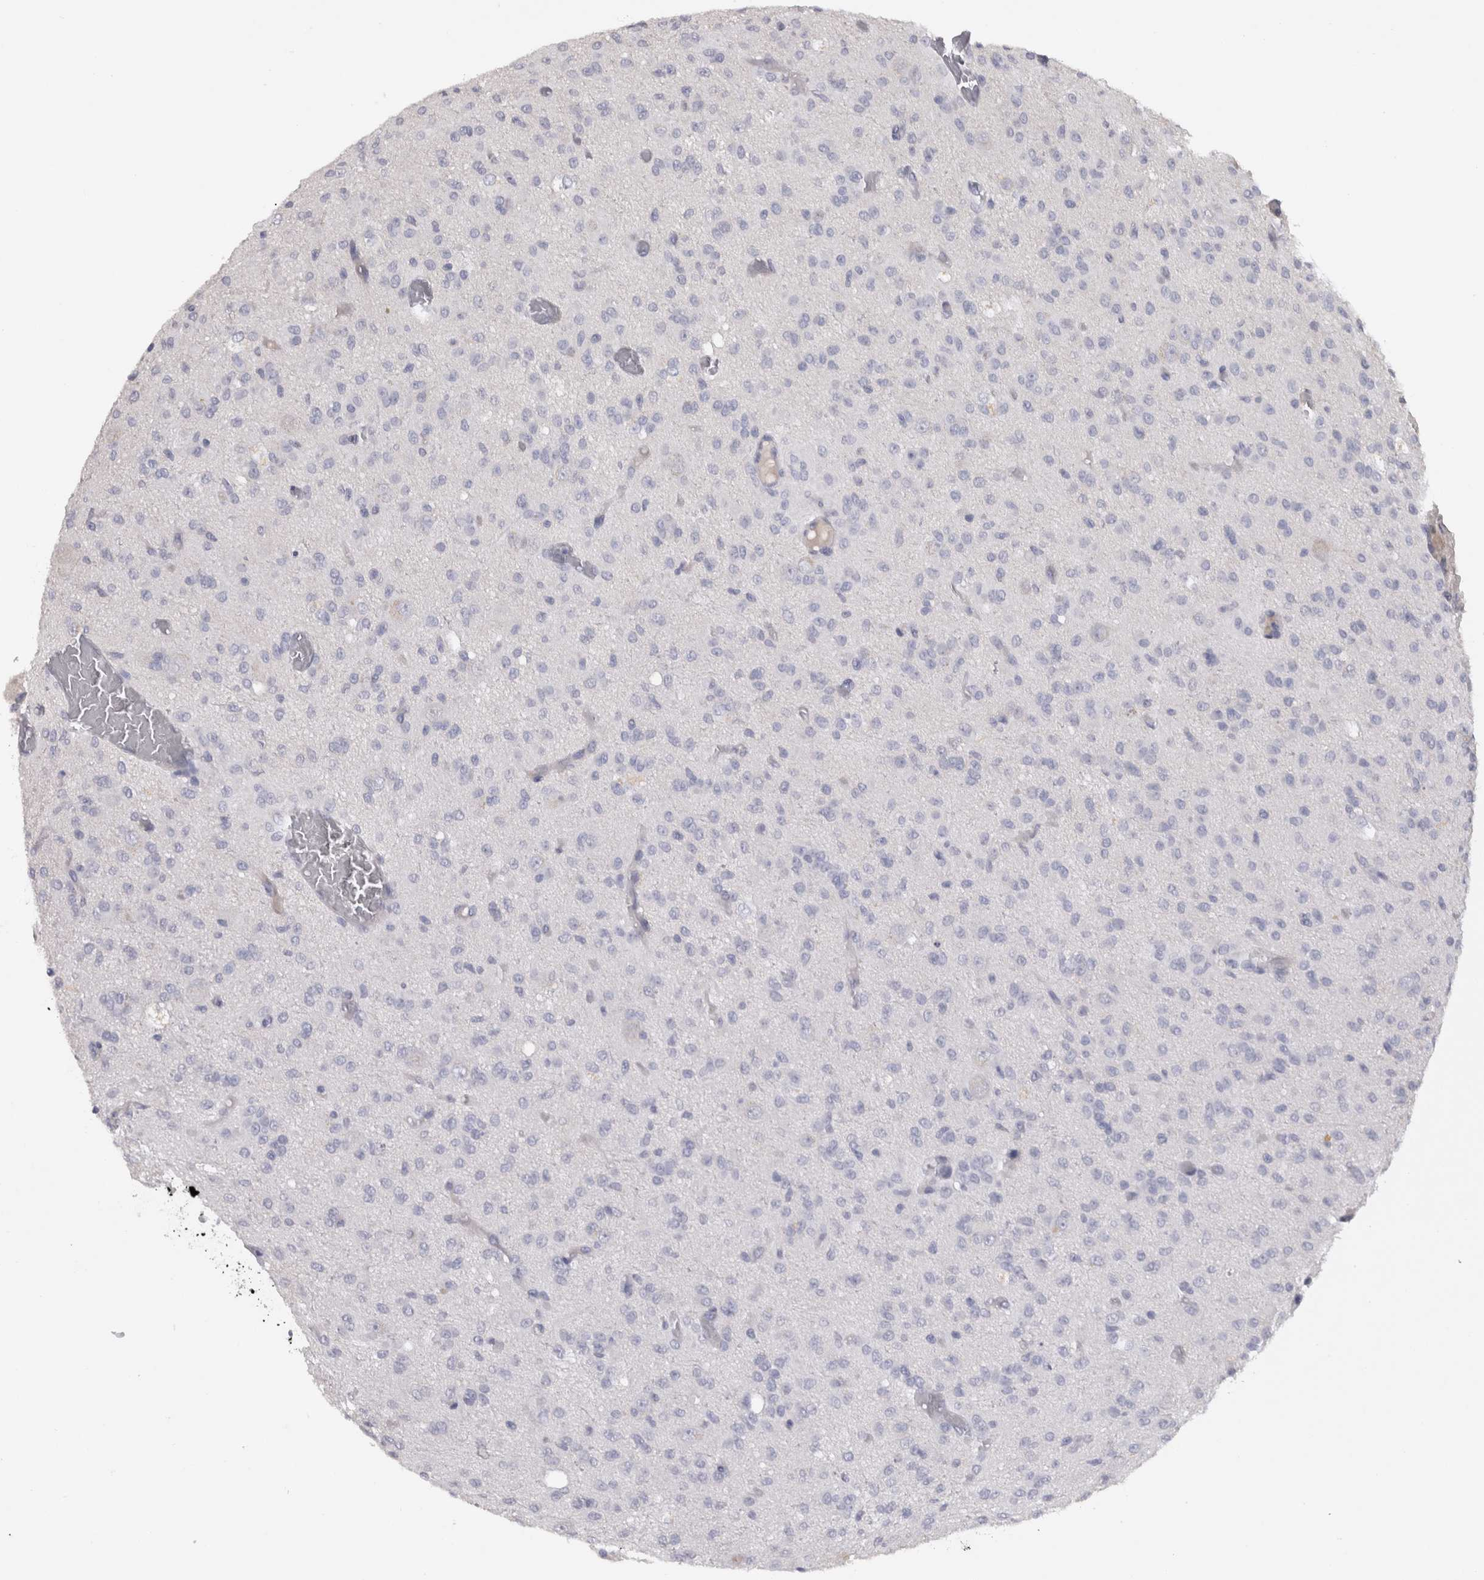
{"staining": {"intensity": "negative", "quantity": "none", "location": "none"}, "tissue": "glioma", "cell_type": "Tumor cells", "image_type": "cancer", "snomed": [{"axis": "morphology", "description": "Glioma, malignant, High grade"}, {"axis": "topography", "description": "Brain"}], "caption": "Immunohistochemistry (IHC) photomicrograph of human glioma stained for a protein (brown), which reveals no positivity in tumor cells.", "gene": "ADAM2", "patient": {"sex": "female", "age": 59}}